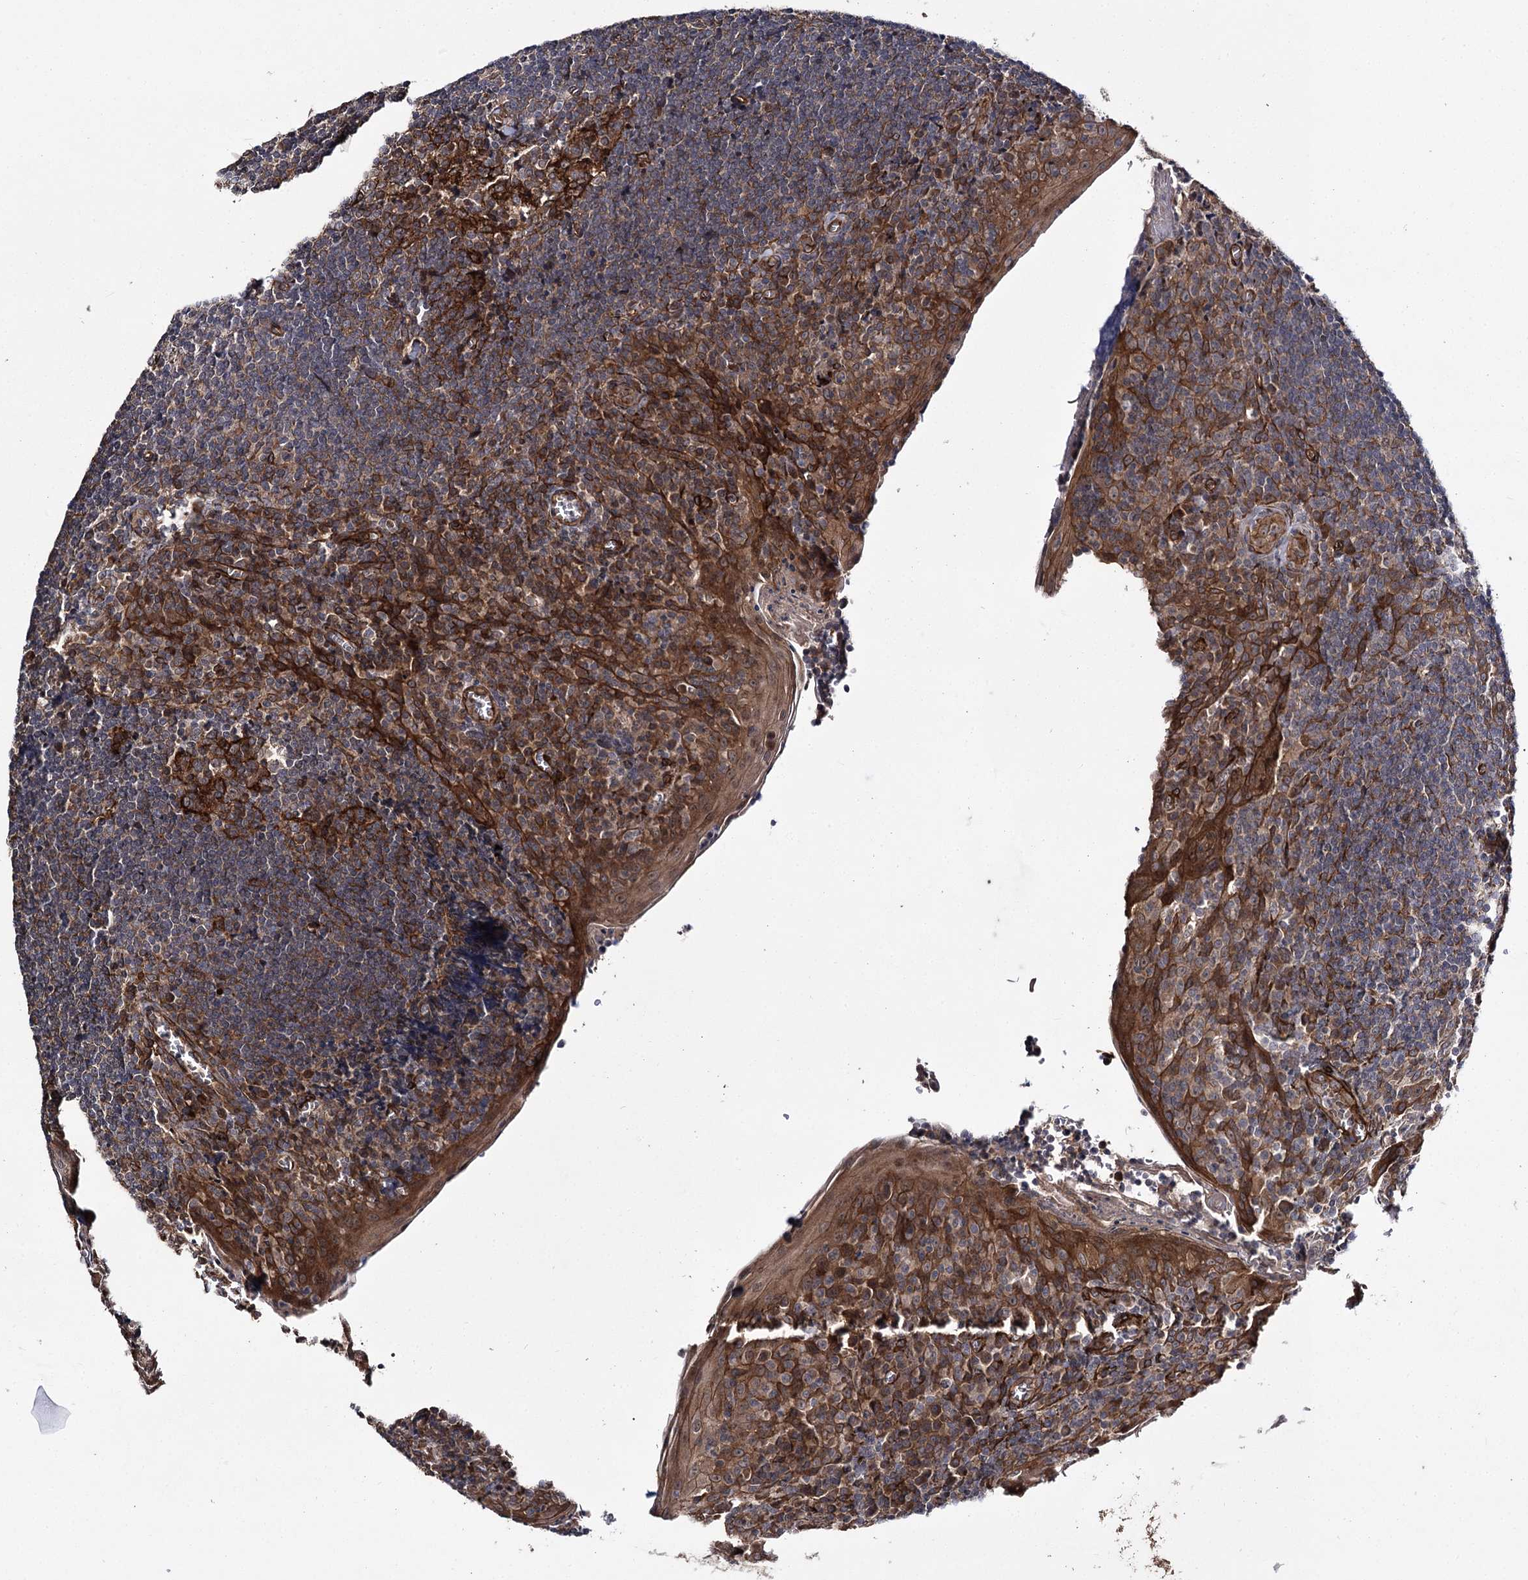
{"staining": {"intensity": "strong", "quantity": "25%-75%", "location": "cytoplasmic/membranous"}, "tissue": "tonsil", "cell_type": "Germinal center cells", "image_type": "normal", "snomed": [{"axis": "morphology", "description": "Normal tissue, NOS"}, {"axis": "topography", "description": "Tonsil"}], "caption": "DAB immunohistochemical staining of normal human tonsil shows strong cytoplasmic/membranous protein expression in about 25%-75% of germinal center cells.", "gene": "MYO1C", "patient": {"sex": "male", "age": 27}}